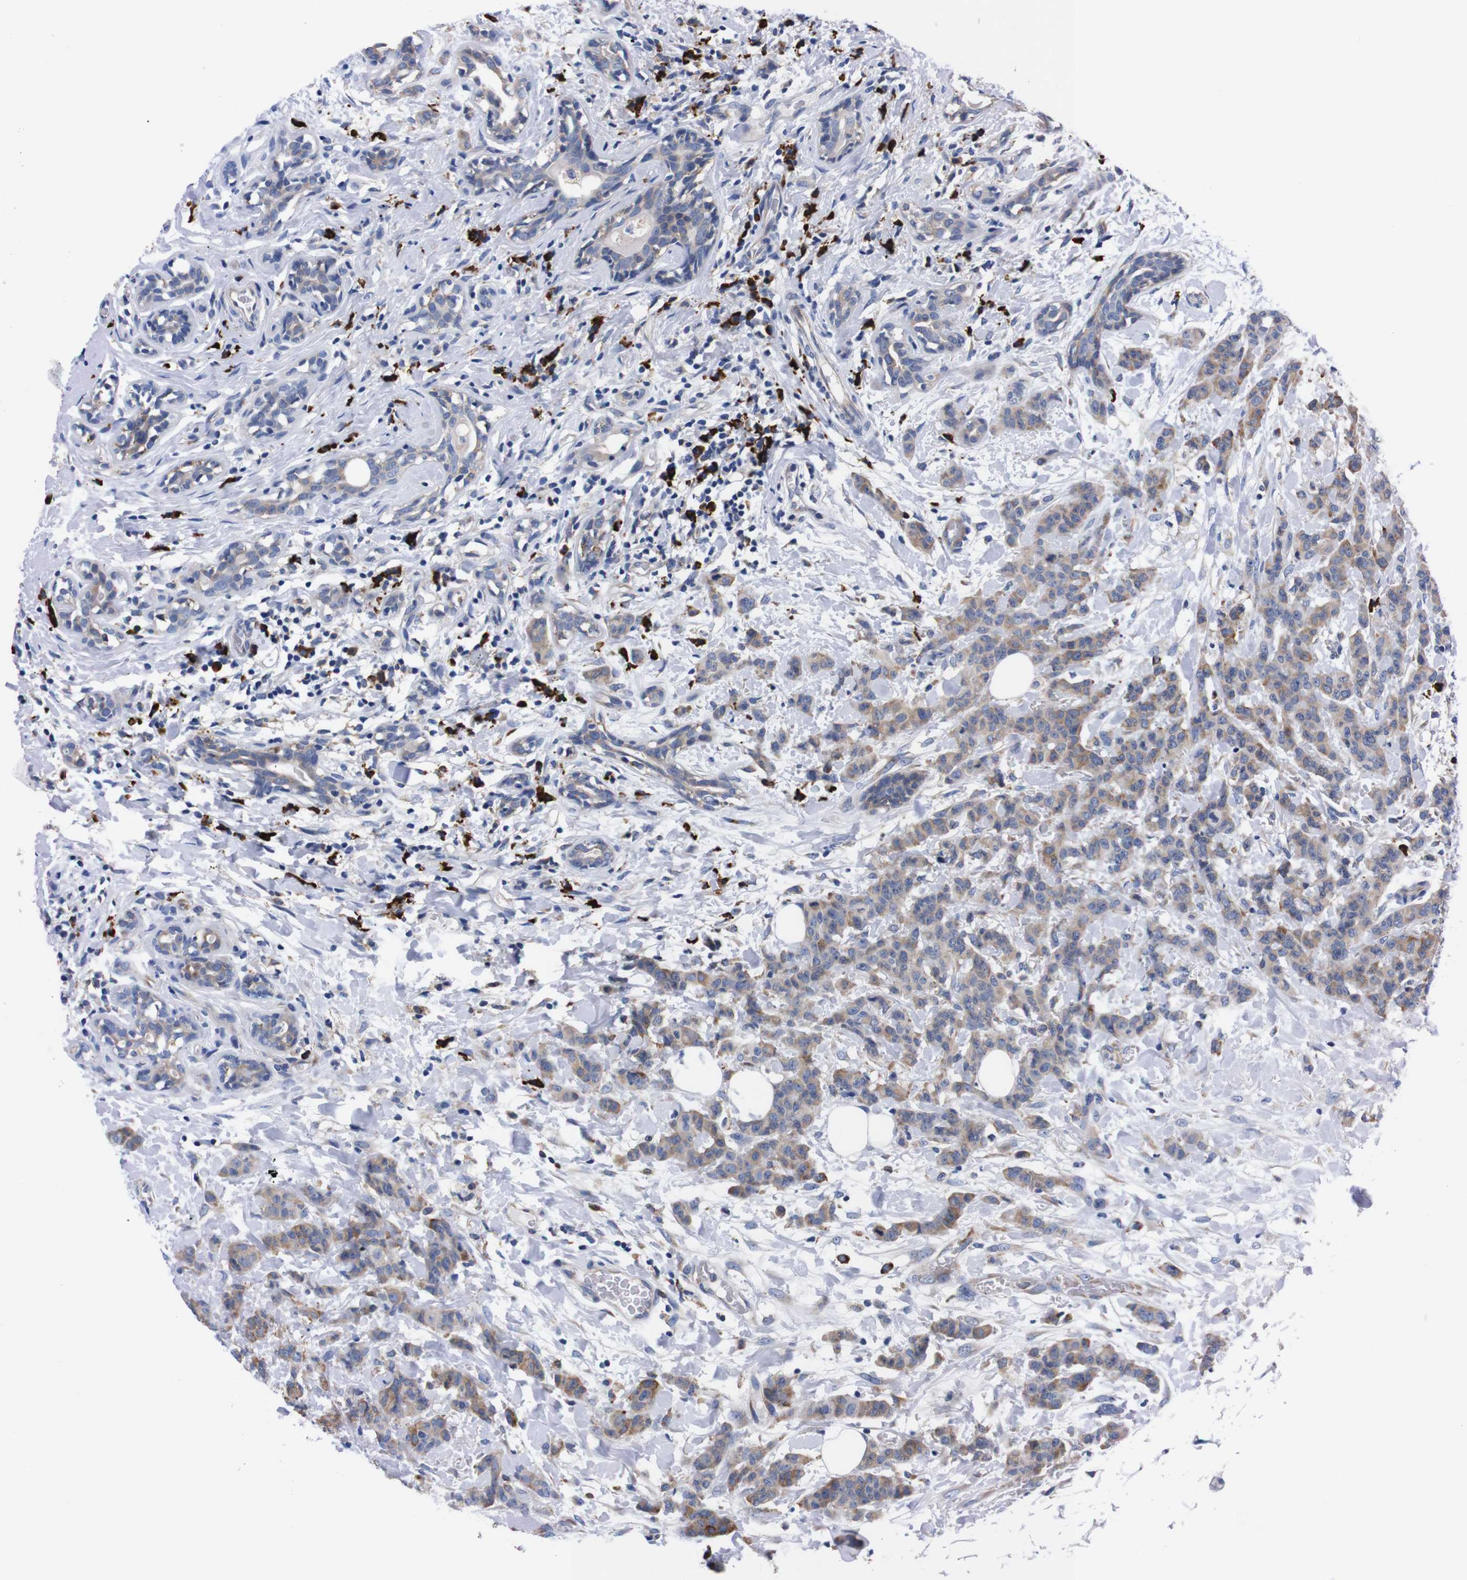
{"staining": {"intensity": "moderate", "quantity": ">75%", "location": "cytoplasmic/membranous"}, "tissue": "breast cancer", "cell_type": "Tumor cells", "image_type": "cancer", "snomed": [{"axis": "morphology", "description": "Normal tissue, NOS"}, {"axis": "morphology", "description": "Duct carcinoma"}, {"axis": "topography", "description": "Breast"}], "caption": "A brown stain shows moderate cytoplasmic/membranous positivity of a protein in breast cancer tumor cells. (Stains: DAB in brown, nuclei in blue, Microscopy: brightfield microscopy at high magnification).", "gene": "NEBL", "patient": {"sex": "female", "age": 40}}